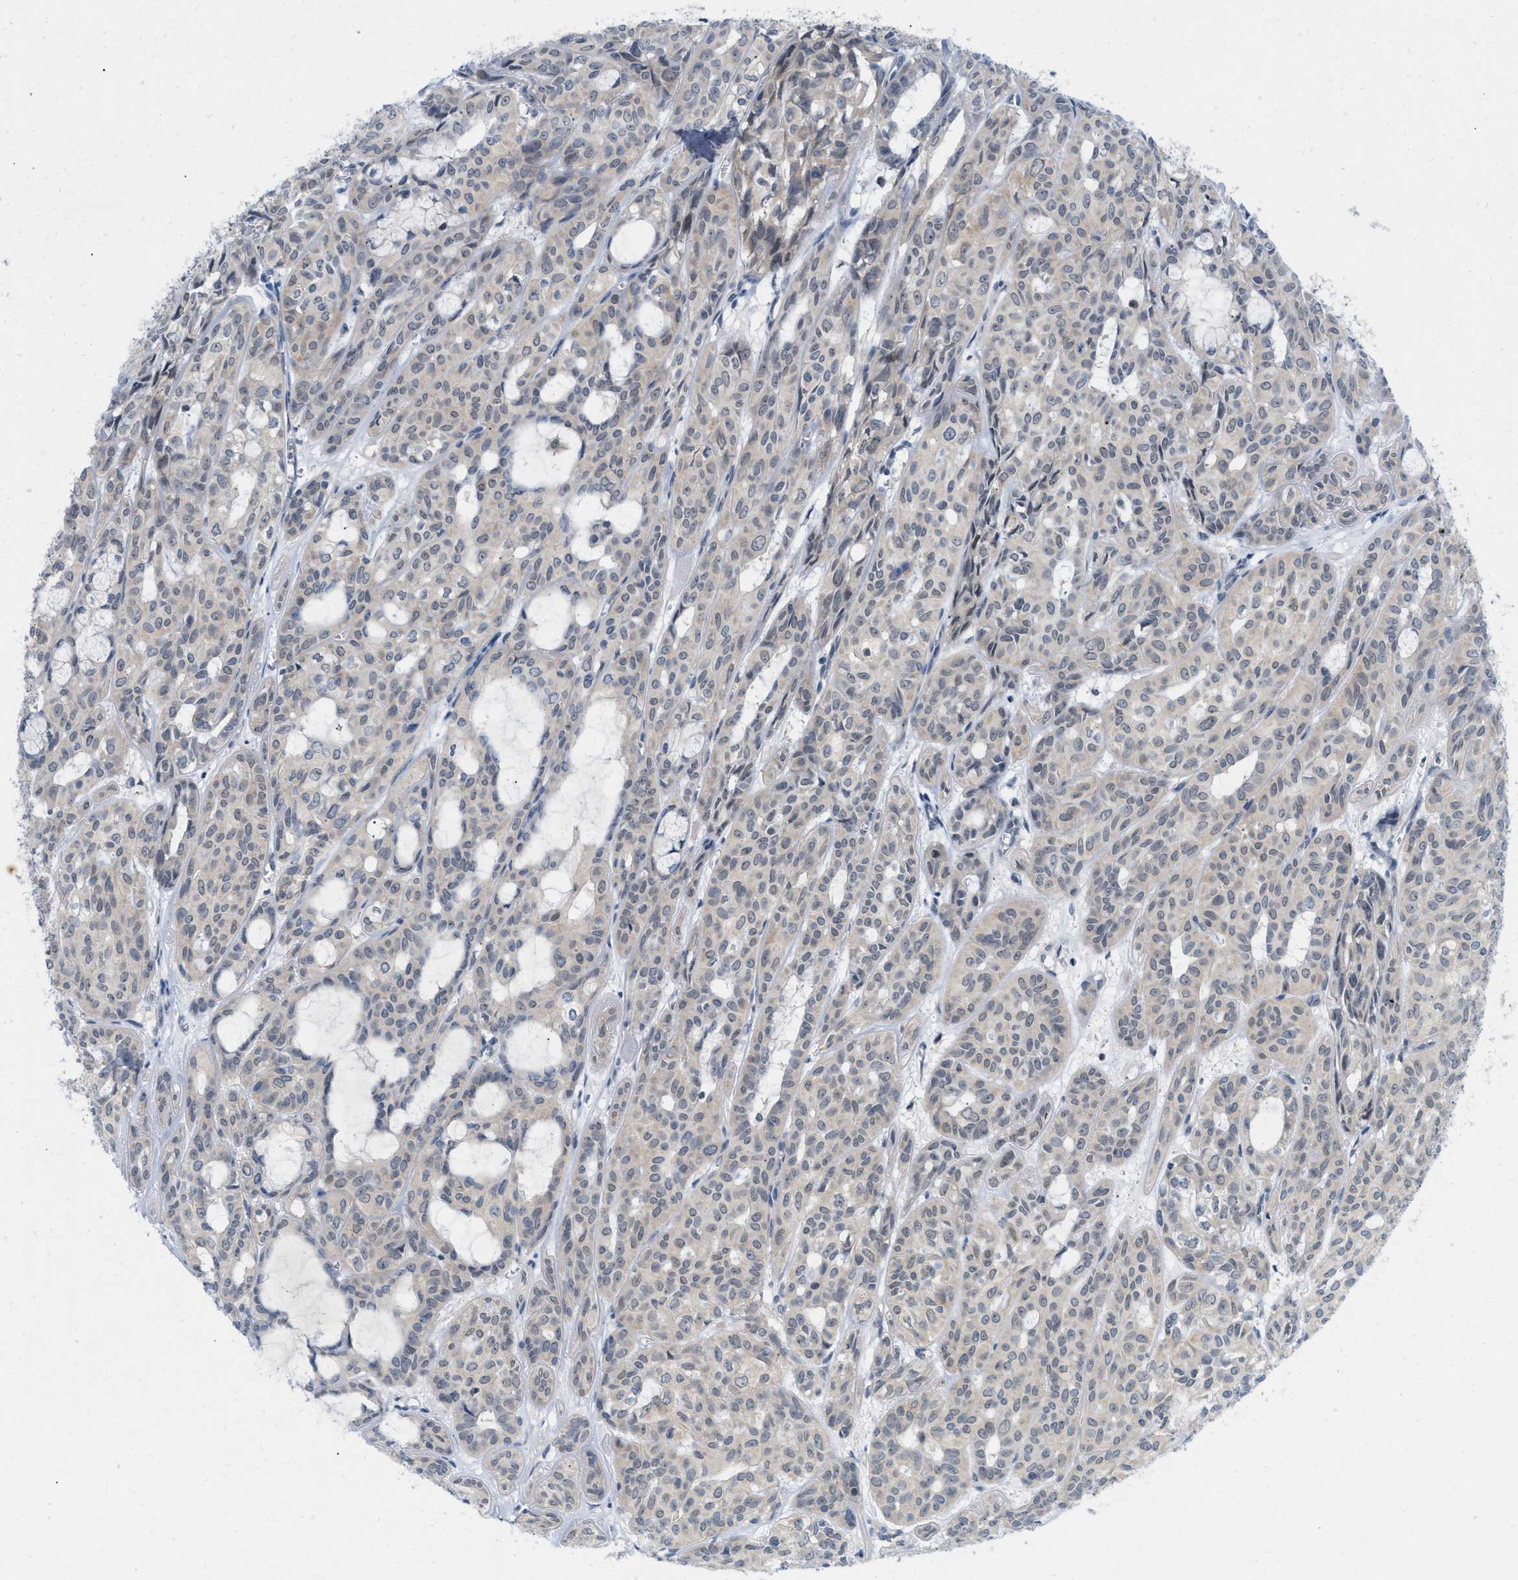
{"staining": {"intensity": "weak", "quantity": "25%-75%", "location": "cytoplasmic/membranous"}, "tissue": "head and neck cancer", "cell_type": "Tumor cells", "image_type": "cancer", "snomed": [{"axis": "morphology", "description": "Adenocarcinoma, NOS"}, {"axis": "topography", "description": "Salivary gland, NOS"}, {"axis": "topography", "description": "Head-Neck"}], "caption": "IHC photomicrograph of neoplastic tissue: adenocarcinoma (head and neck) stained using IHC displays low levels of weak protein expression localized specifically in the cytoplasmic/membranous of tumor cells, appearing as a cytoplasmic/membranous brown color.", "gene": "WIPI2", "patient": {"sex": "female", "age": 76}}